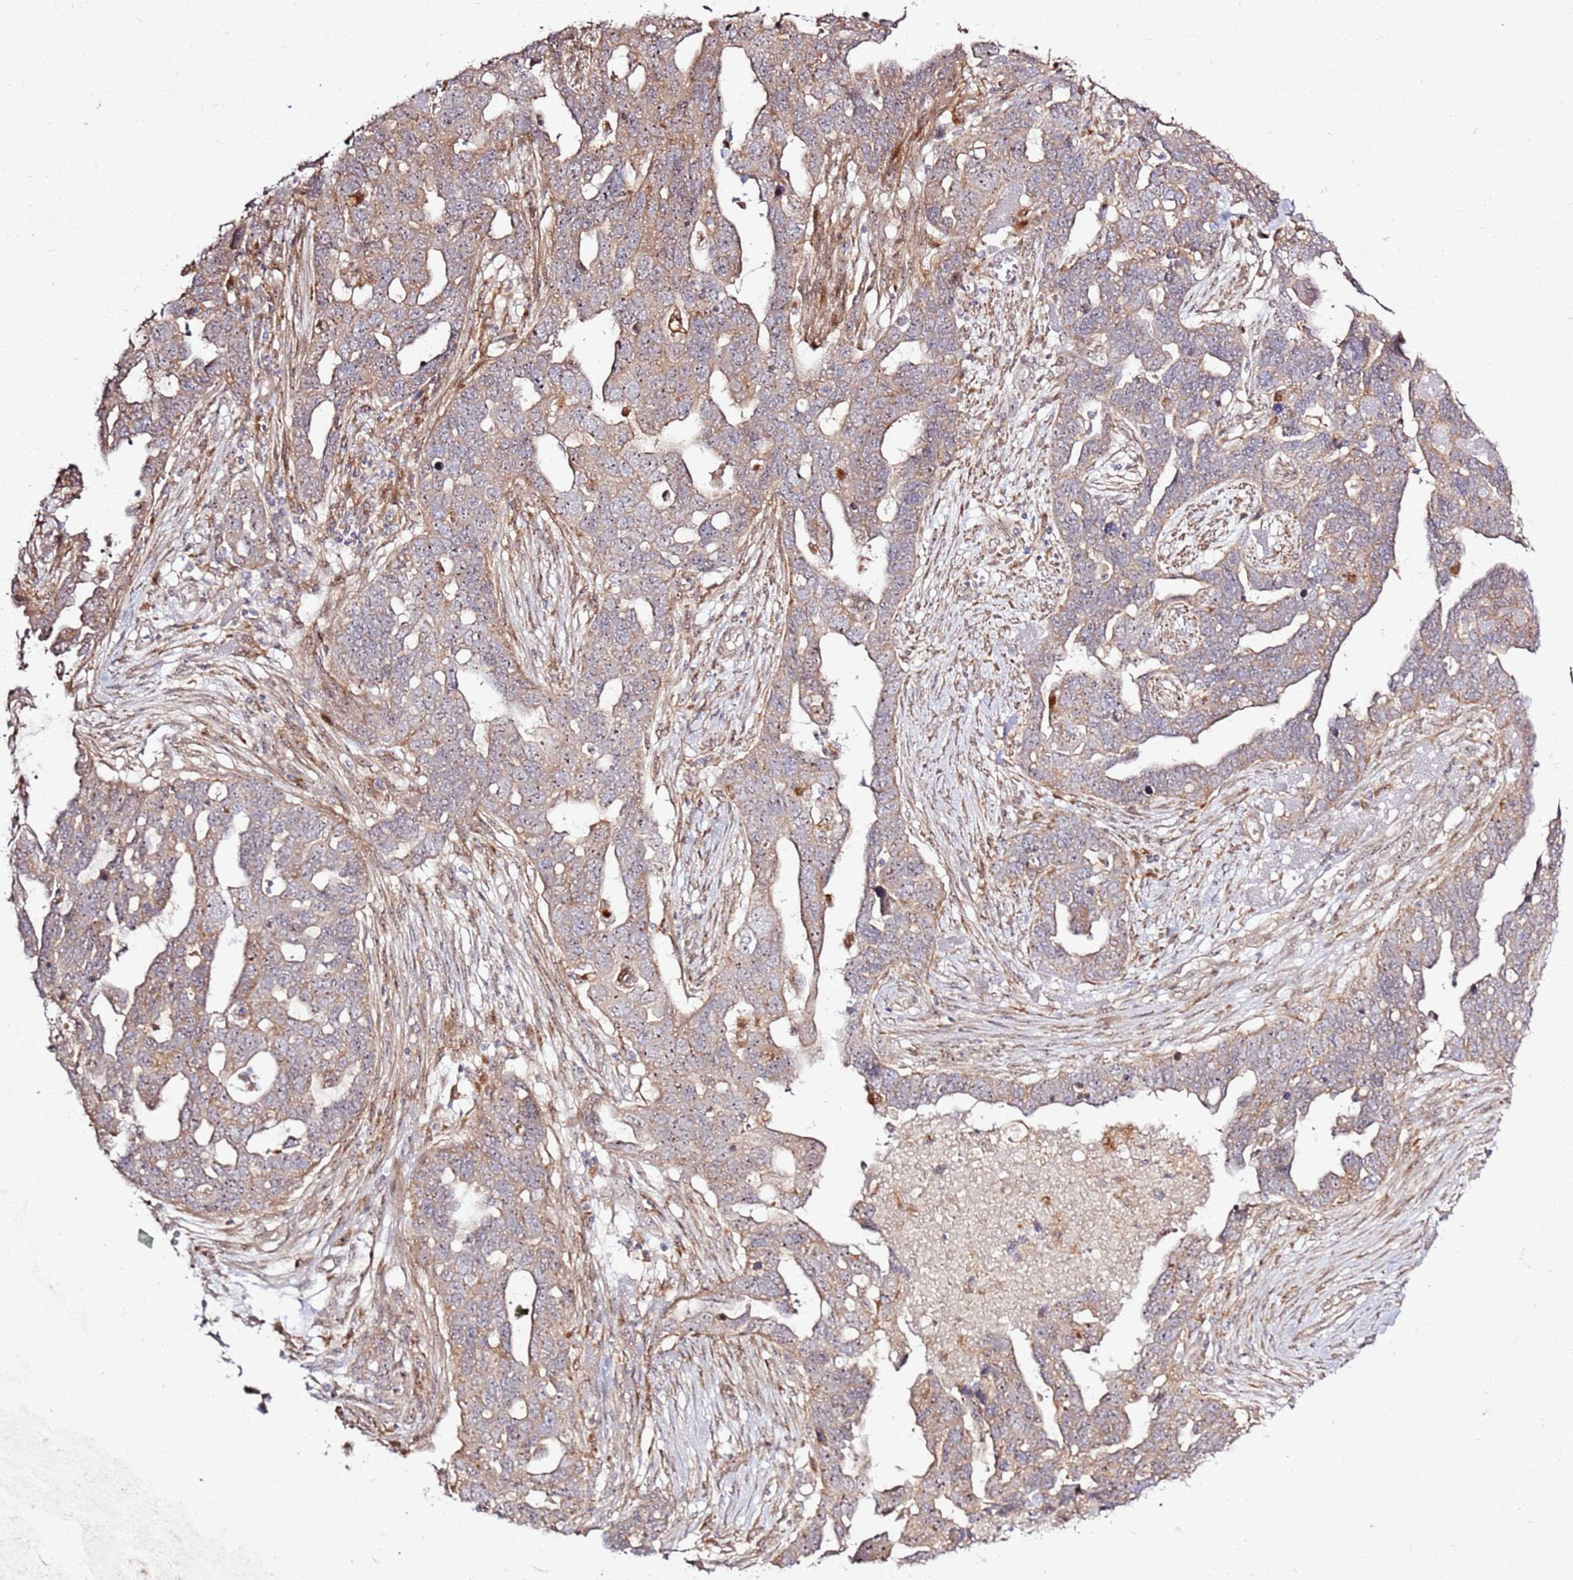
{"staining": {"intensity": "weak", "quantity": "25%-75%", "location": "cytoplasmic/membranous,nuclear"}, "tissue": "ovarian cancer", "cell_type": "Tumor cells", "image_type": "cancer", "snomed": [{"axis": "morphology", "description": "Cystadenocarcinoma, serous, NOS"}, {"axis": "topography", "description": "Ovary"}], "caption": "Protein staining of ovarian cancer (serous cystadenocarcinoma) tissue demonstrates weak cytoplasmic/membranous and nuclear positivity in approximately 25%-75% of tumor cells.", "gene": "CNPY1", "patient": {"sex": "female", "age": 54}}